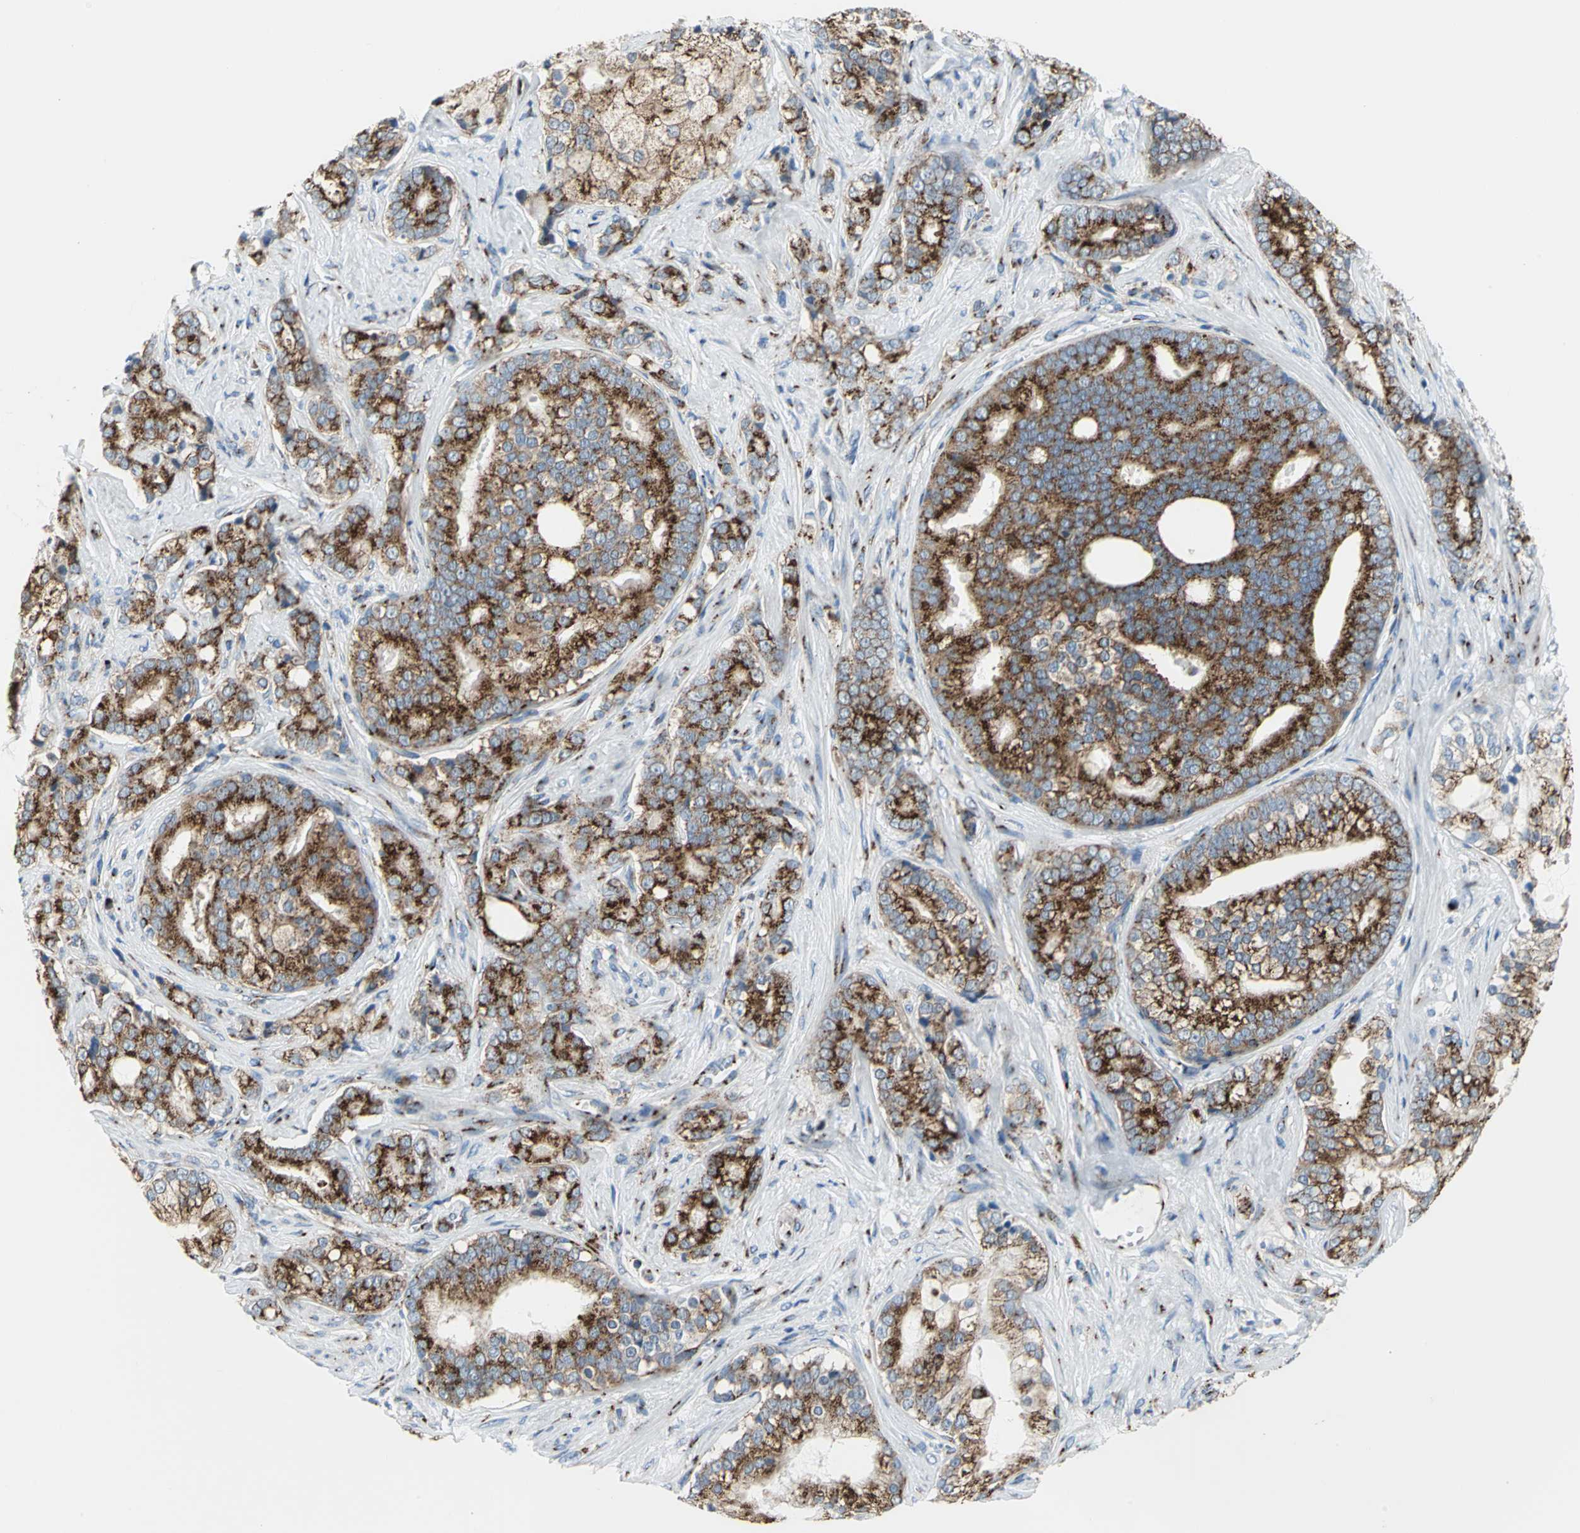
{"staining": {"intensity": "strong", "quantity": ">75%", "location": "cytoplasmic/membranous"}, "tissue": "prostate cancer", "cell_type": "Tumor cells", "image_type": "cancer", "snomed": [{"axis": "morphology", "description": "Adenocarcinoma, Low grade"}, {"axis": "topography", "description": "Prostate"}], "caption": "Immunohistochemistry (IHC) of human adenocarcinoma (low-grade) (prostate) reveals high levels of strong cytoplasmic/membranous staining in about >75% of tumor cells. The protein is shown in brown color, while the nuclei are stained blue.", "gene": "GPR3", "patient": {"sex": "male", "age": 58}}